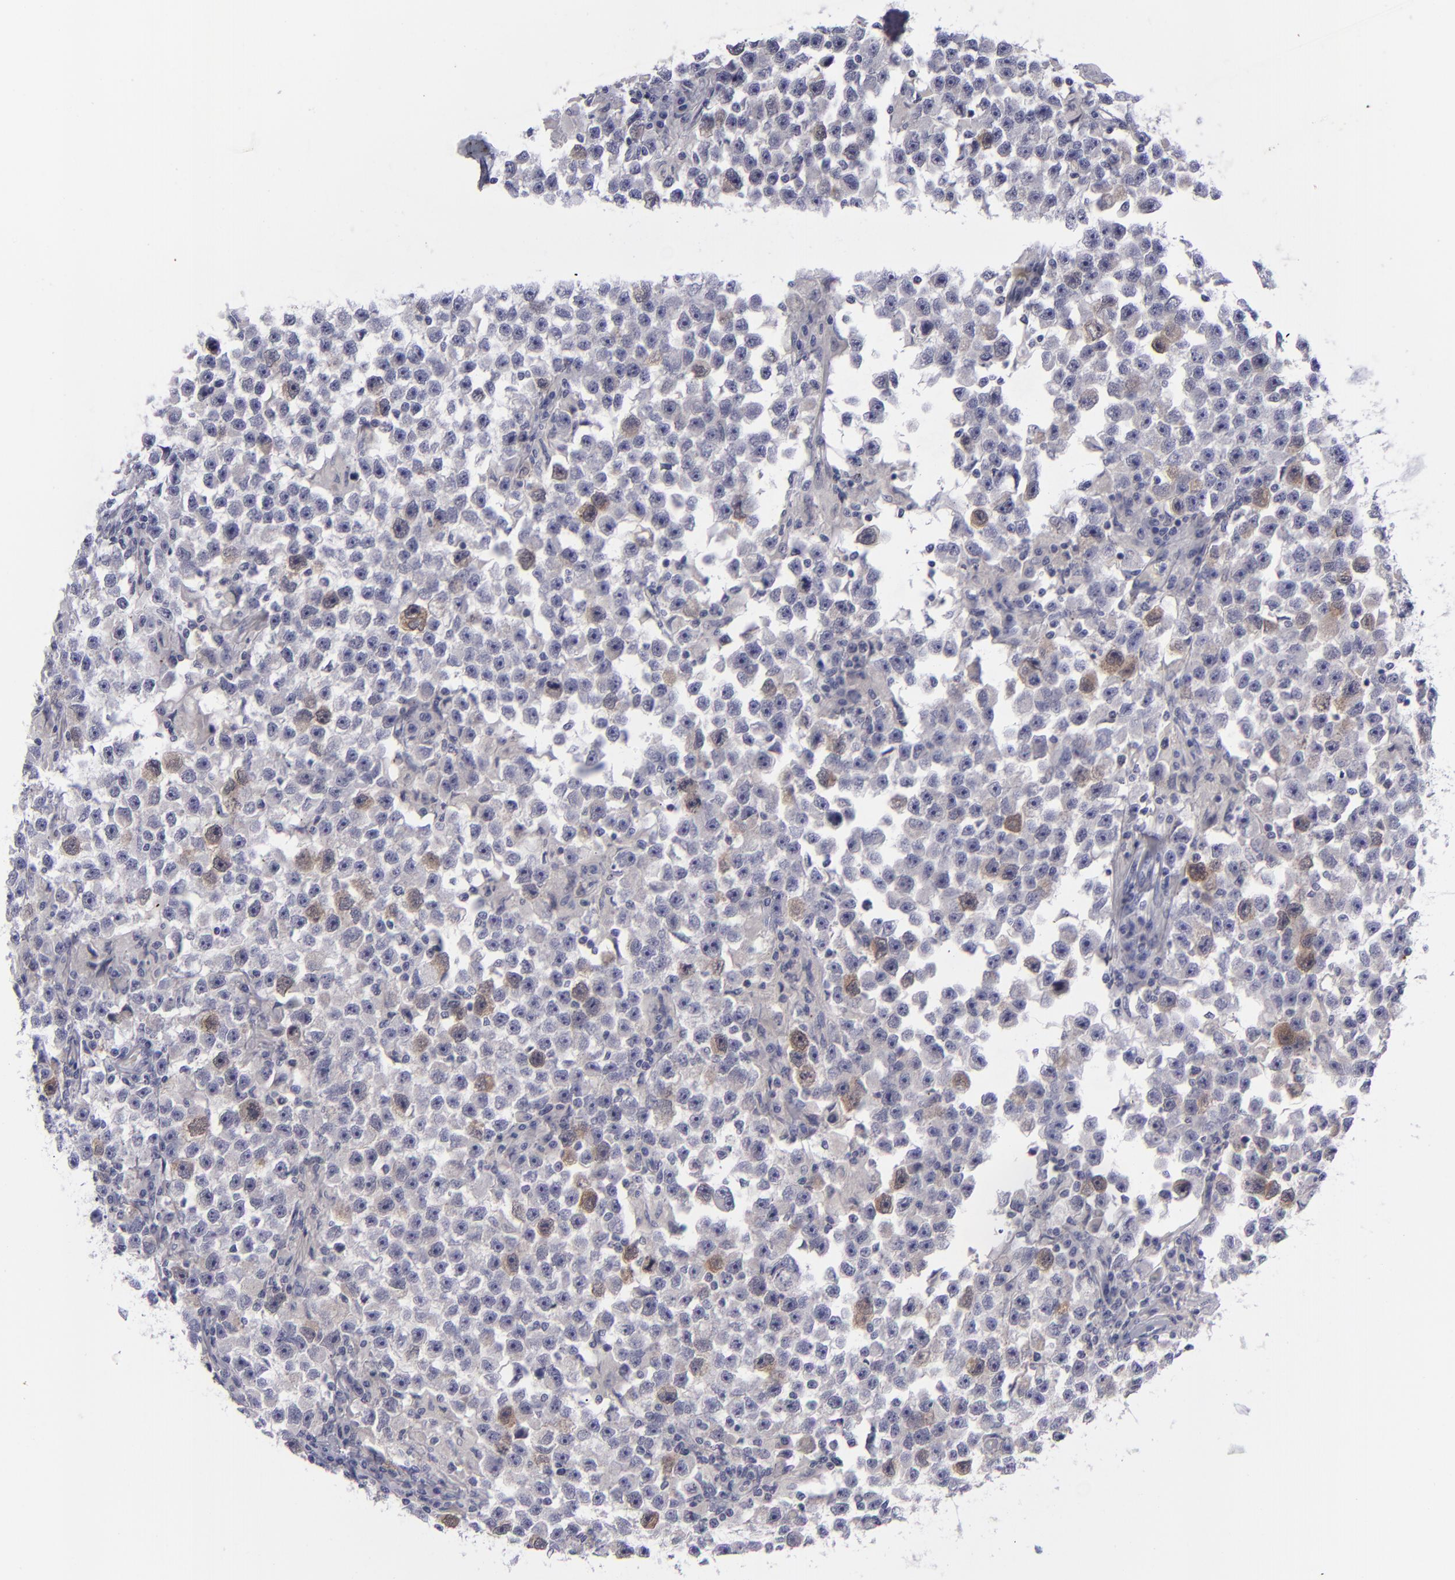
{"staining": {"intensity": "weak", "quantity": "<25%", "location": "cytoplasmic/membranous,nuclear"}, "tissue": "testis cancer", "cell_type": "Tumor cells", "image_type": "cancer", "snomed": [{"axis": "morphology", "description": "Seminoma, NOS"}, {"axis": "topography", "description": "Testis"}], "caption": "Photomicrograph shows no significant protein expression in tumor cells of seminoma (testis).", "gene": "AURKA", "patient": {"sex": "male", "age": 33}}